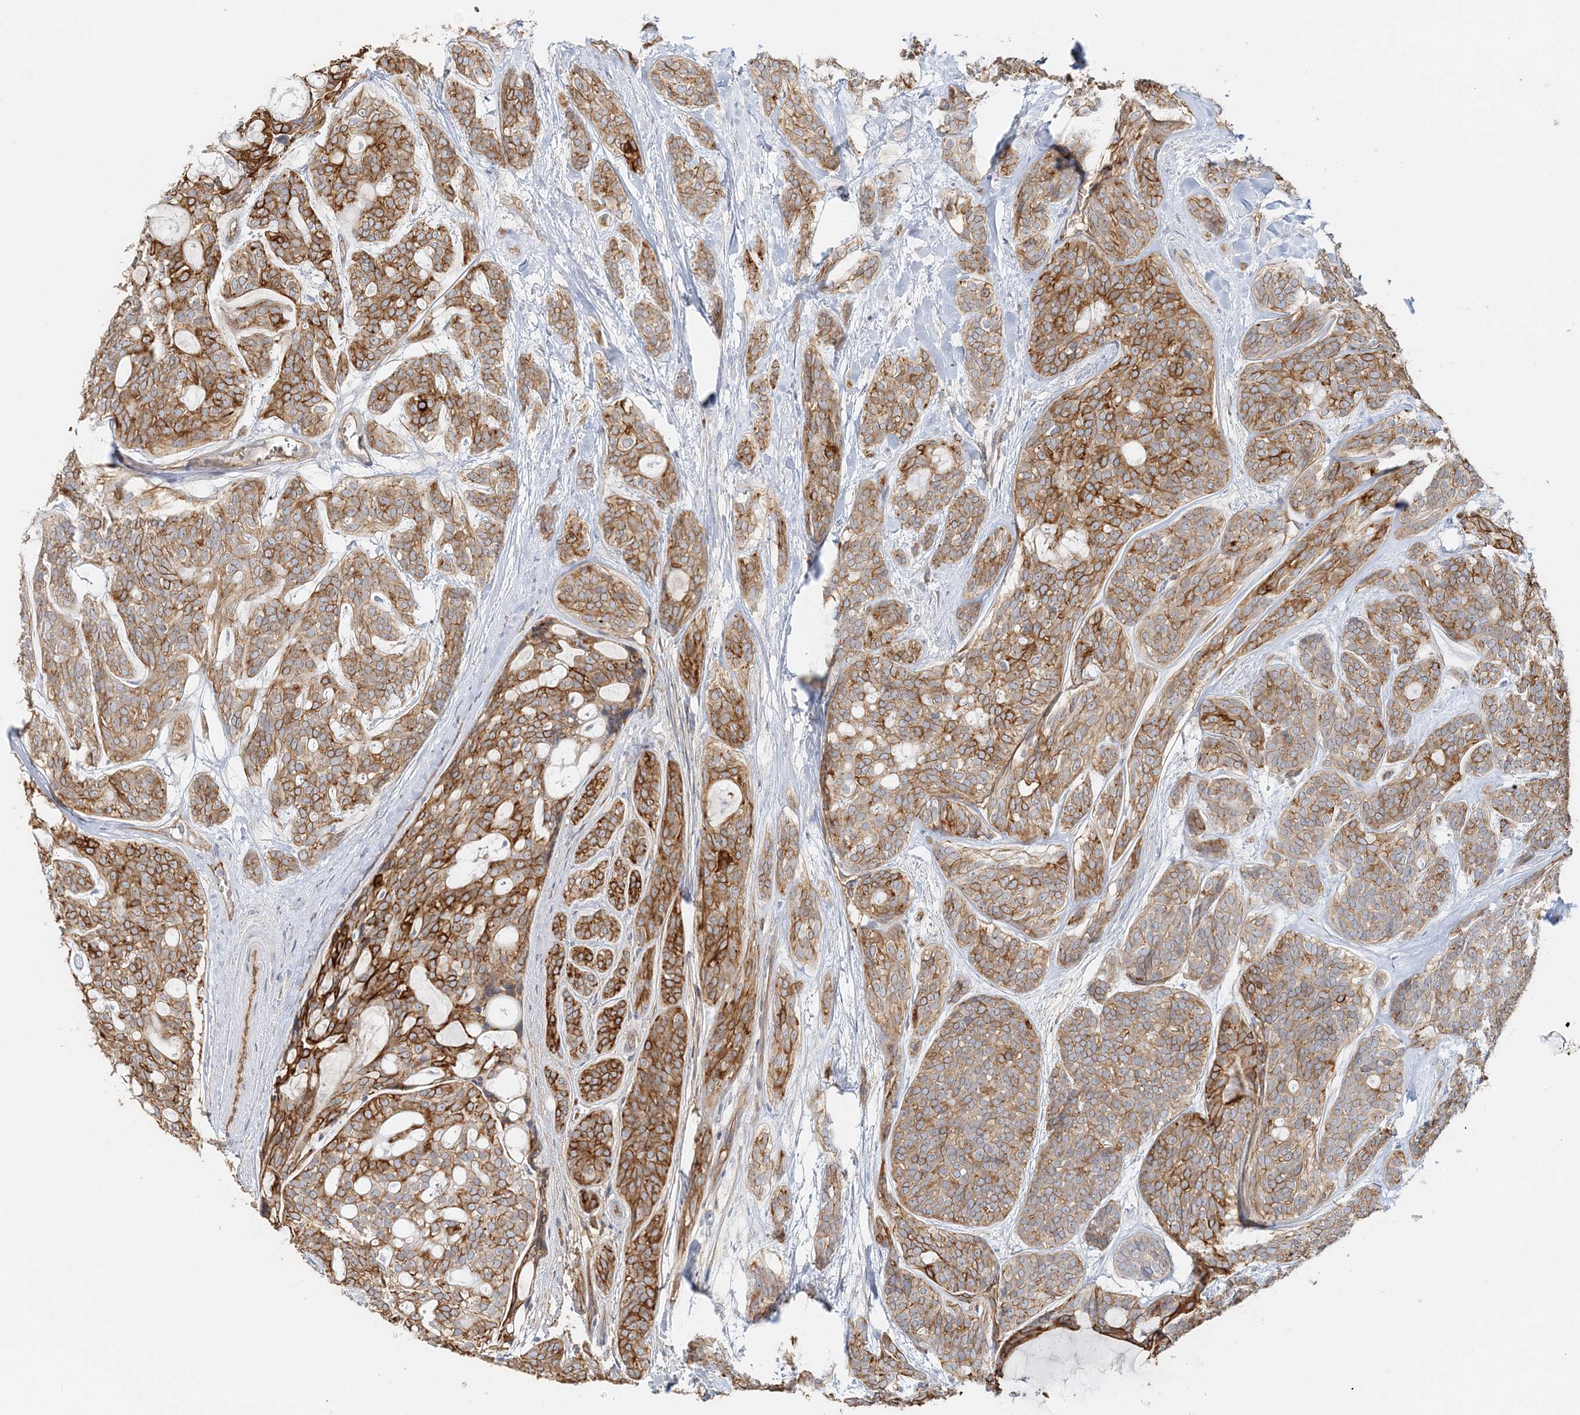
{"staining": {"intensity": "strong", "quantity": ">75%", "location": "cytoplasmic/membranous"}, "tissue": "head and neck cancer", "cell_type": "Tumor cells", "image_type": "cancer", "snomed": [{"axis": "morphology", "description": "Adenocarcinoma, NOS"}, {"axis": "topography", "description": "Head-Neck"}], "caption": "Head and neck cancer was stained to show a protein in brown. There is high levels of strong cytoplasmic/membranous expression in approximately >75% of tumor cells. (DAB IHC, brown staining for protein, blue staining for nuclei).", "gene": "DNAH1", "patient": {"sex": "male", "age": 66}}